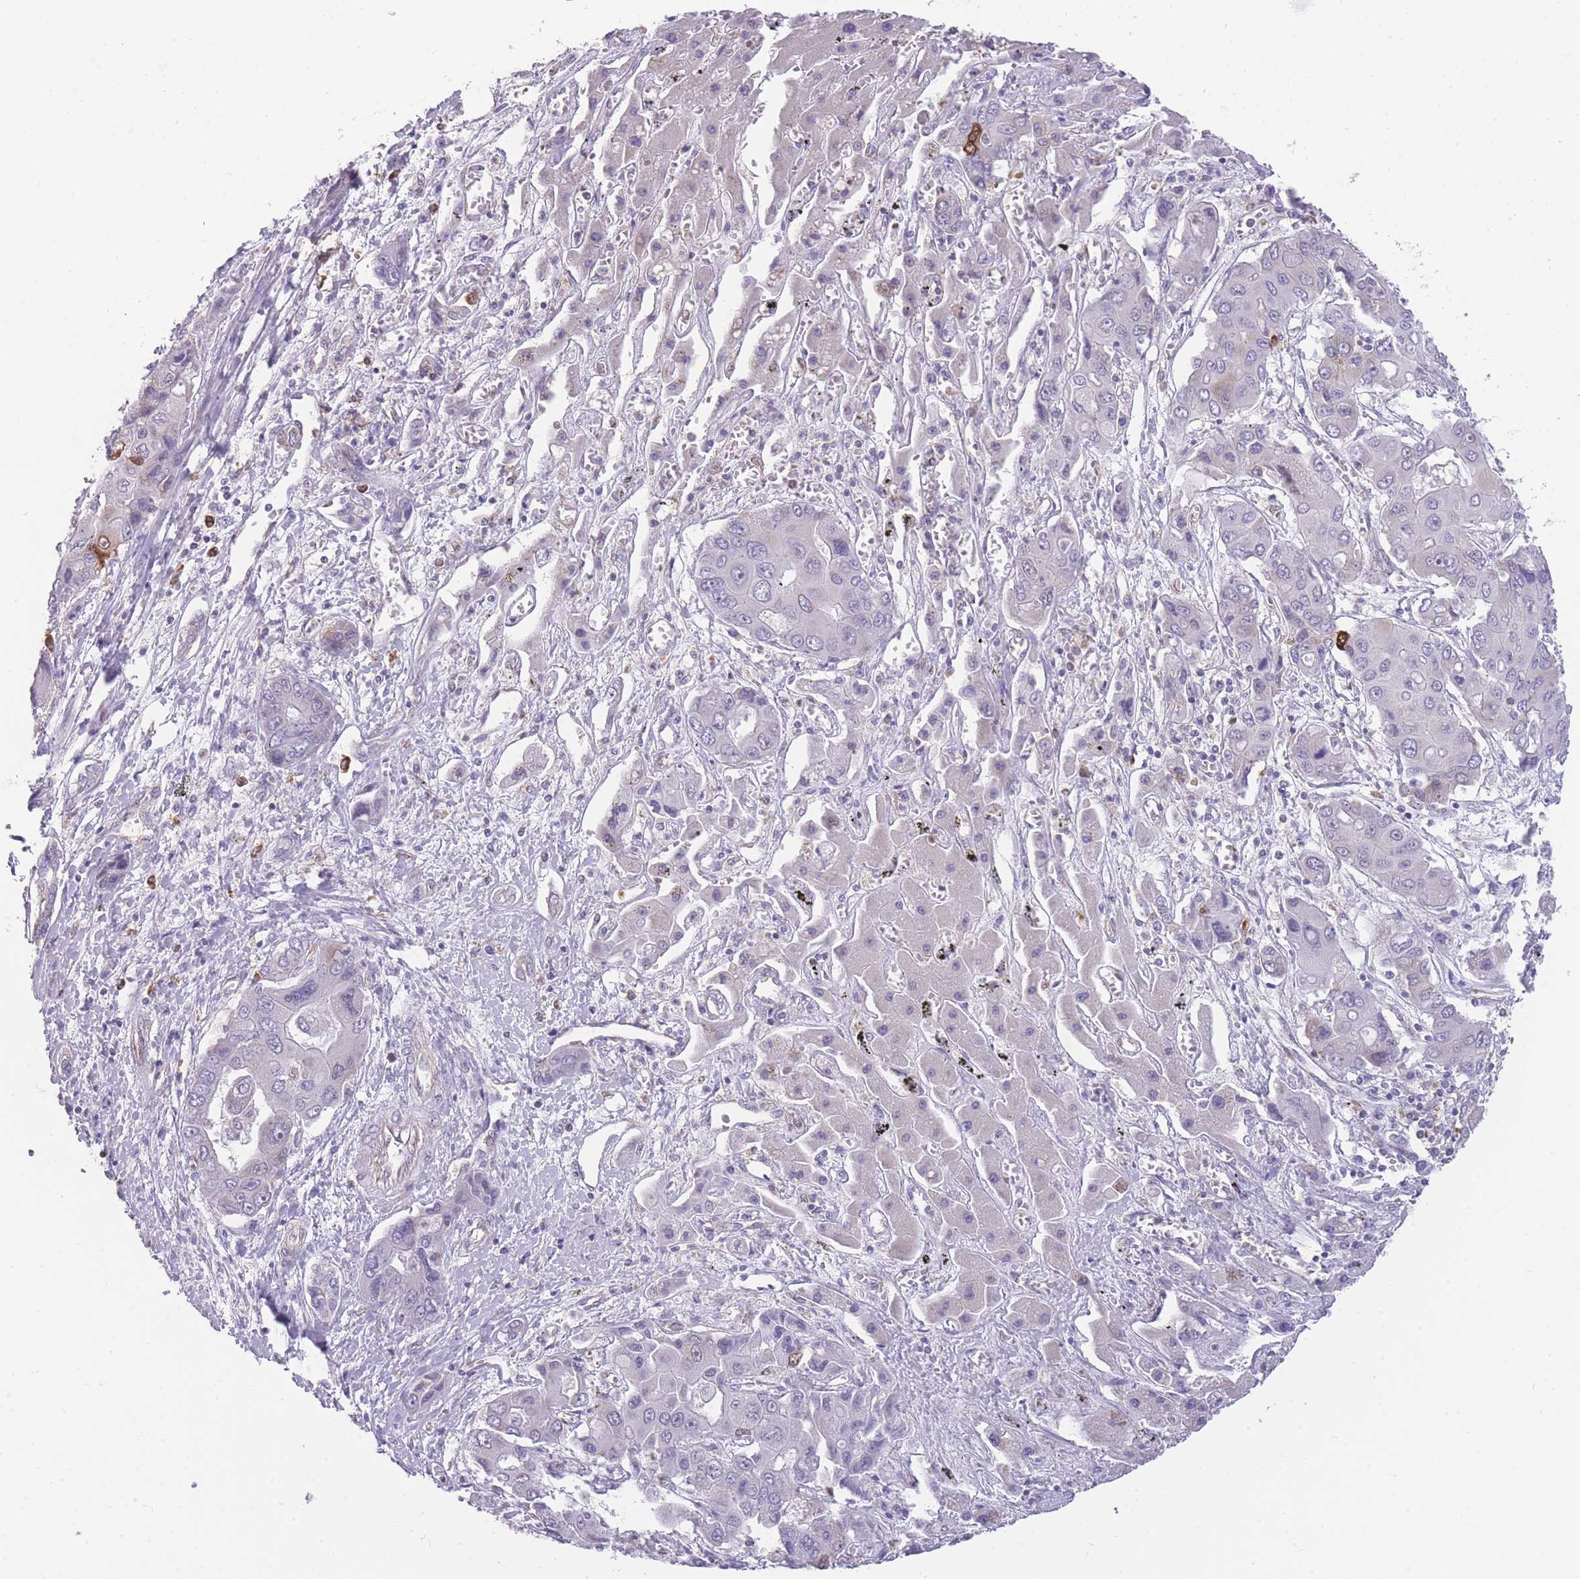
{"staining": {"intensity": "negative", "quantity": "none", "location": "none"}, "tissue": "liver cancer", "cell_type": "Tumor cells", "image_type": "cancer", "snomed": [{"axis": "morphology", "description": "Cholangiocarcinoma"}, {"axis": "topography", "description": "Liver"}], "caption": "Tumor cells show no significant protein positivity in liver cholangiocarcinoma.", "gene": "ZNF662", "patient": {"sex": "male", "age": 67}}